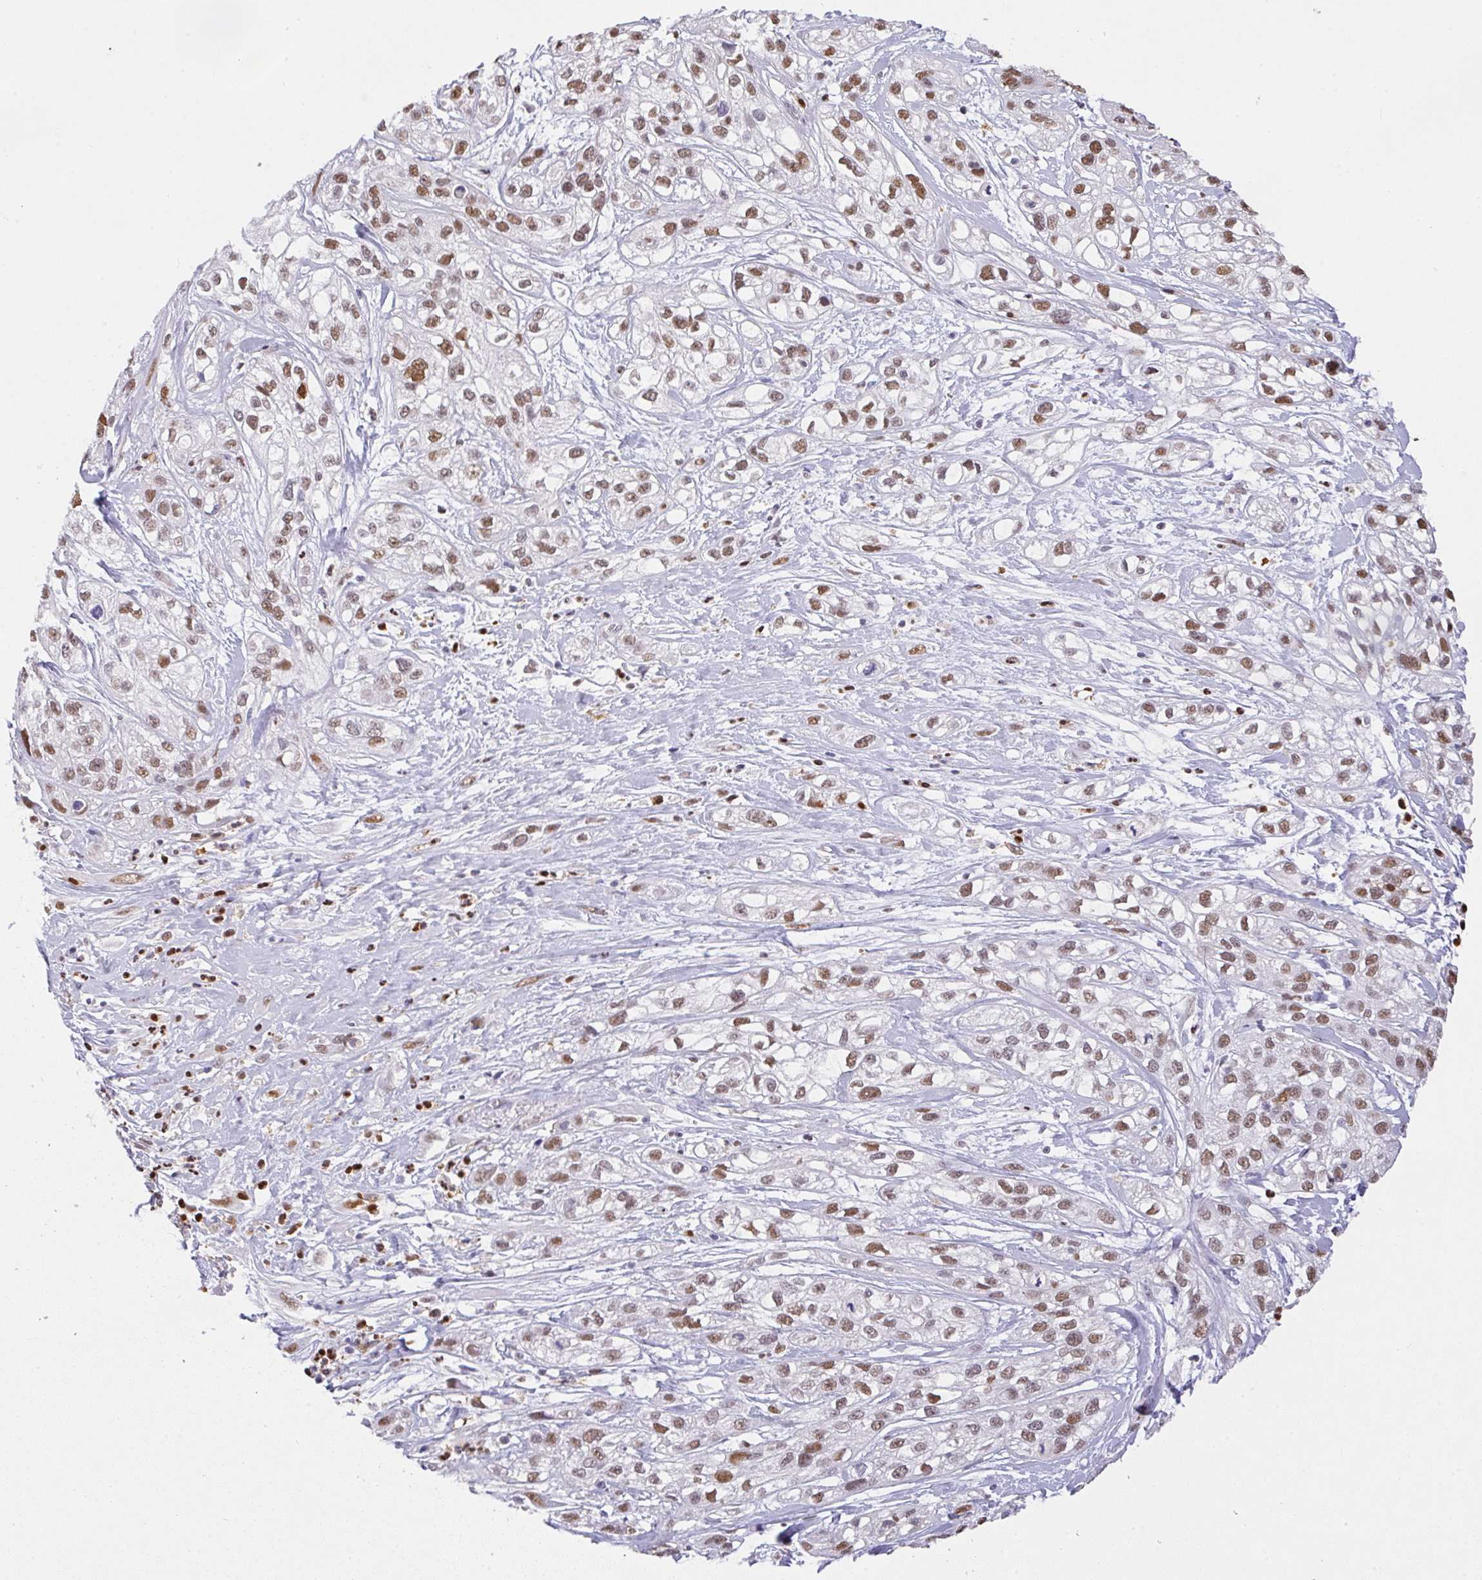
{"staining": {"intensity": "moderate", "quantity": ">75%", "location": "nuclear"}, "tissue": "skin cancer", "cell_type": "Tumor cells", "image_type": "cancer", "snomed": [{"axis": "morphology", "description": "Squamous cell carcinoma, NOS"}, {"axis": "topography", "description": "Skin"}], "caption": "Protein analysis of skin cancer tissue reveals moderate nuclear expression in about >75% of tumor cells.", "gene": "BBX", "patient": {"sex": "male", "age": 82}}